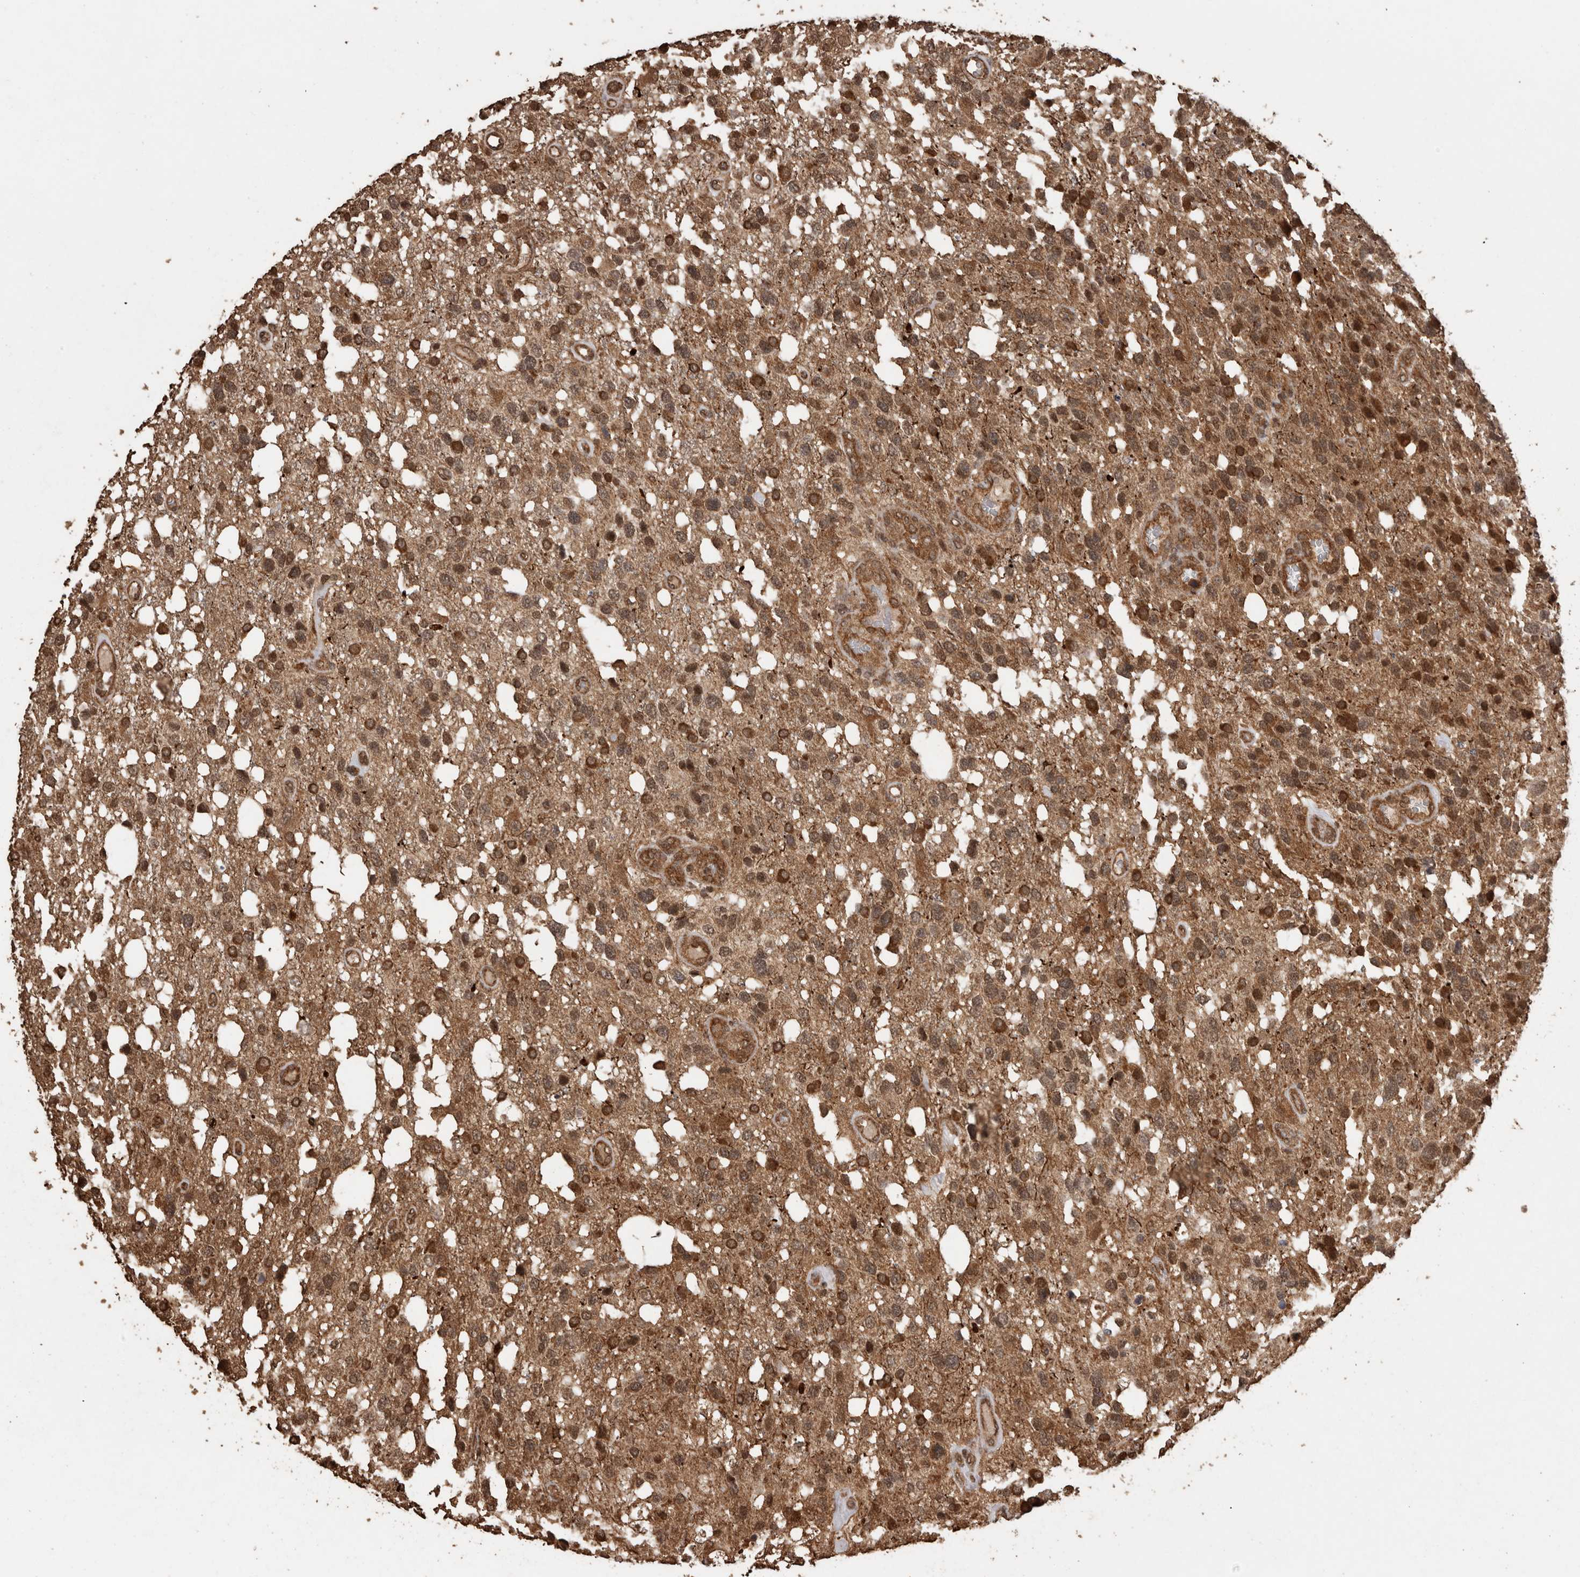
{"staining": {"intensity": "moderate", "quantity": ">75%", "location": "cytoplasmic/membranous"}, "tissue": "glioma", "cell_type": "Tumor cells", "image_type": "cancer", "snomed": [{"axis": "morphology", "description": "Glioma, malignant, High grade"}, {"axis": "topography", "description": "Brain"}], "caption": "Immunohistochemistry of high-grade glioma (malignant) shows medium levels of moderate cytoplasmic/membranous positivity in approximately >75% of tumor cells. Nuclei are stained in blue.", "gene": "PINK1", "patient": {"sex": "female", "age": 58}}